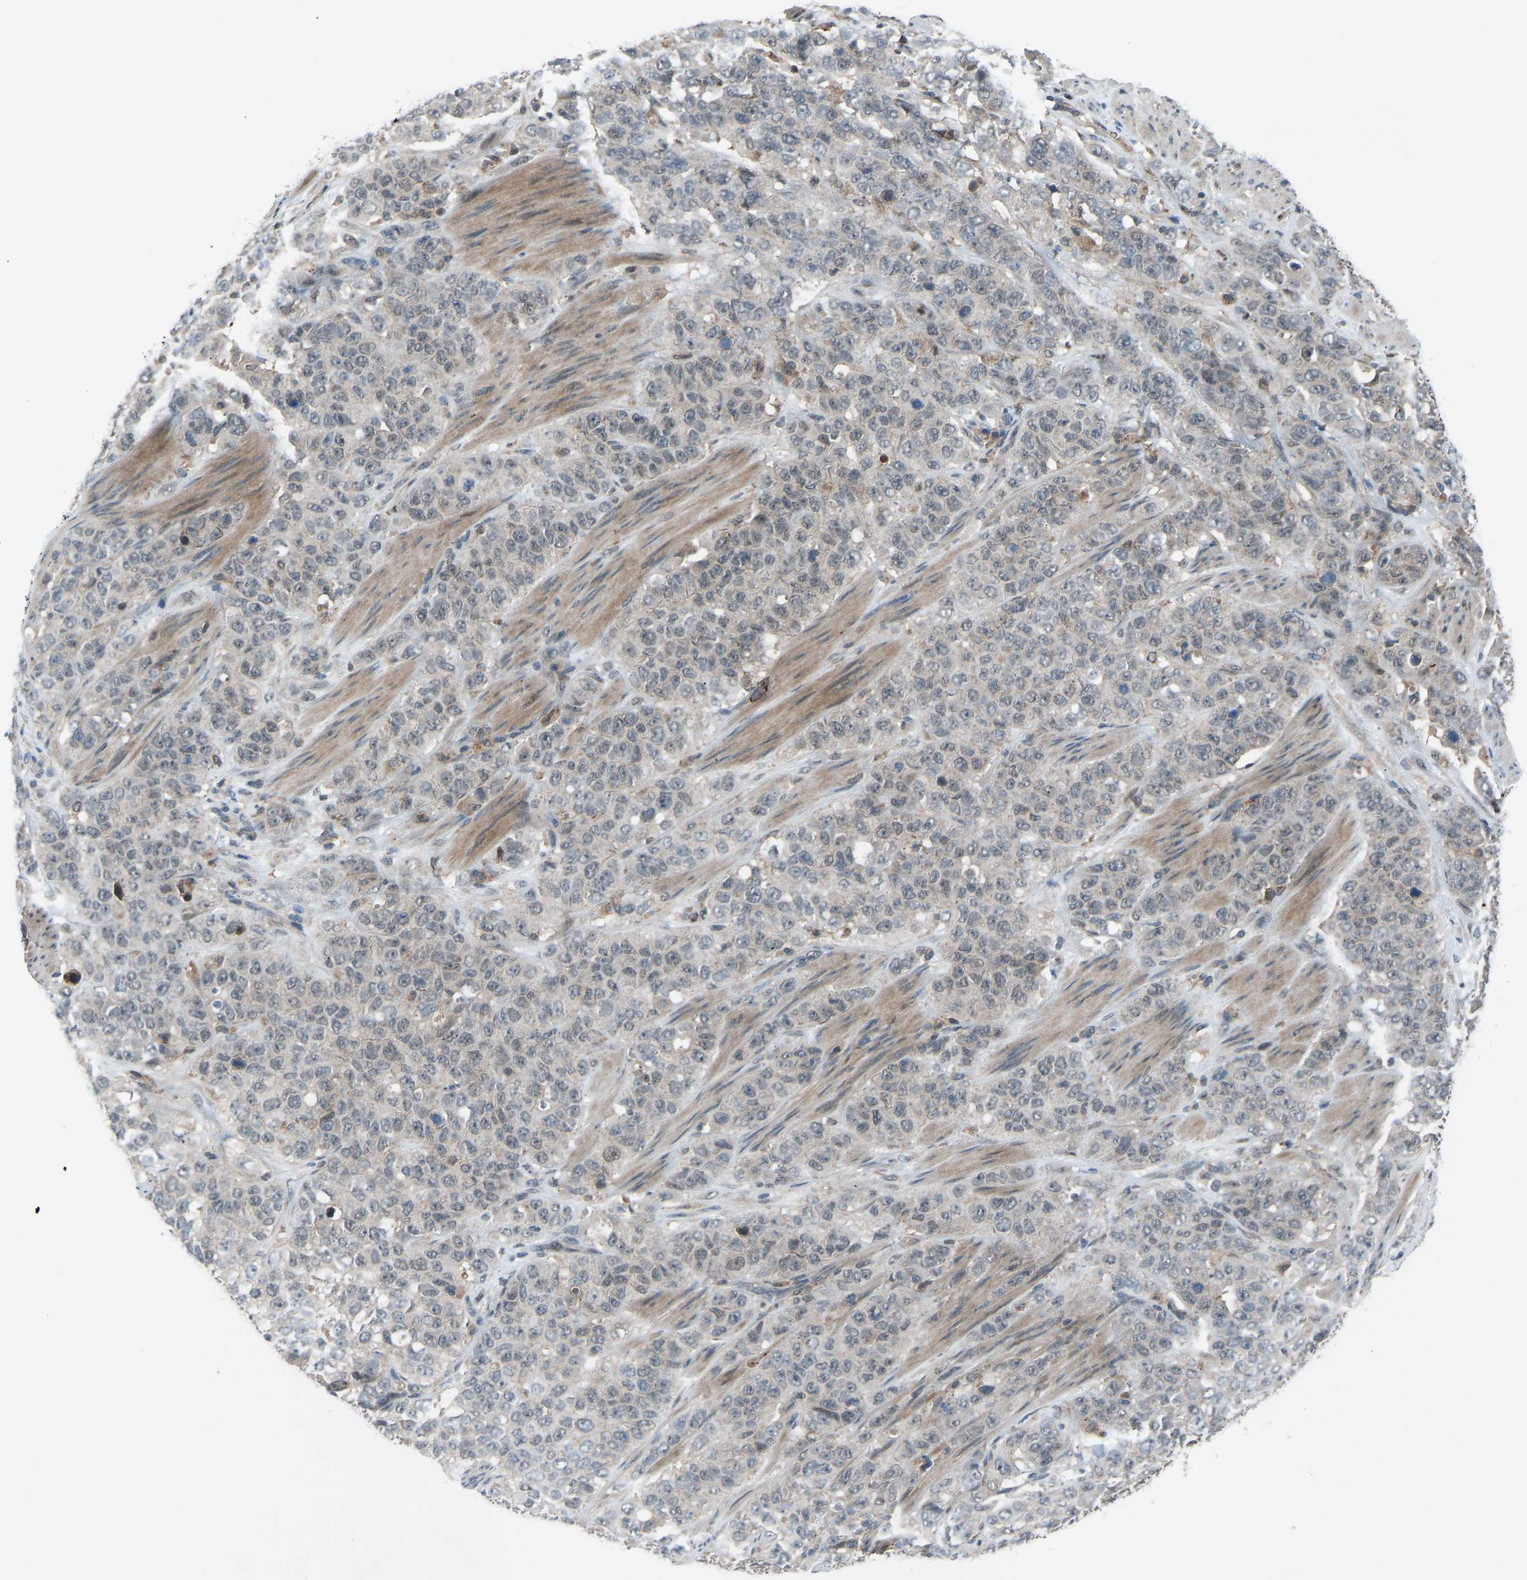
{"staining": {"intensity": "negative", "quantity": "none", "location": "none"}, "tissue": "stomach cancer", "cell_type": "Tumor cells", "image_type": "cancer", "snomed": [{"axis": "morphology", "description": "Adenocarcinoma, NOS"}, {"axis": "topography", "description": "Stomach"}], "caption": "Image shows no protein expression in tumor cells of stomach cancer tissue.", "gene": "SLC43A1", "patient": {"sex": "male", "age": 48}}